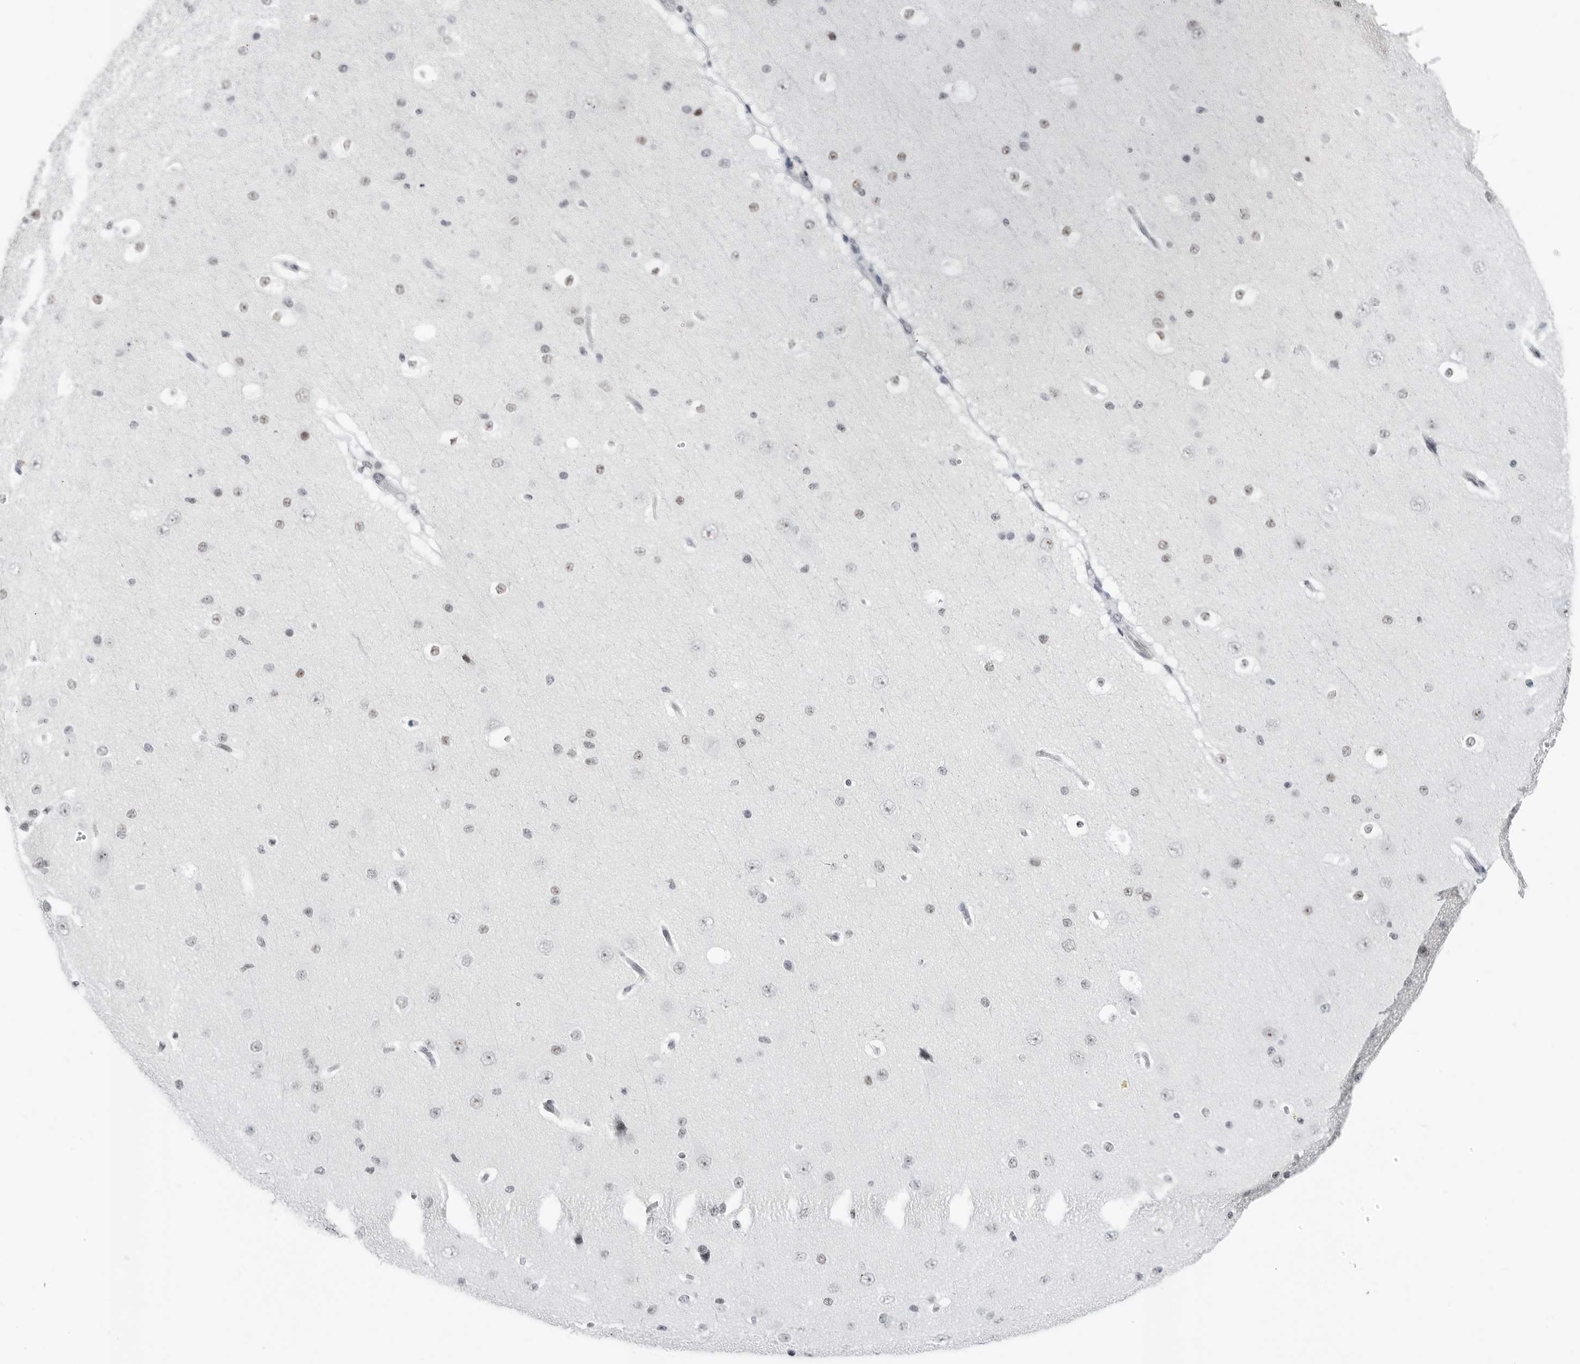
{"staining": {"intensity": "weak", "quantity": ">75%", "location": "cytoplasmic/membranous"}, "tissue": "cerebral cortex", "cell_type": "Endothelial cells", "image_type": "normal", "snomed": [{"axis": "morphology", "description": "Normal tissue, NOS"}, {"axis": "morphology", "description": "Developmental malformation"}, {"axis": "topography", "description": "Cerebral cortex"}], "caption": "Human cerebral cortex stained with a brown dye demonstrates weak cytoplasmic/membranous positive positivity in approximately >75% of endothelial cells.", "gene": "WRAP53", "patient": {"sex": "female", "age": 30}}